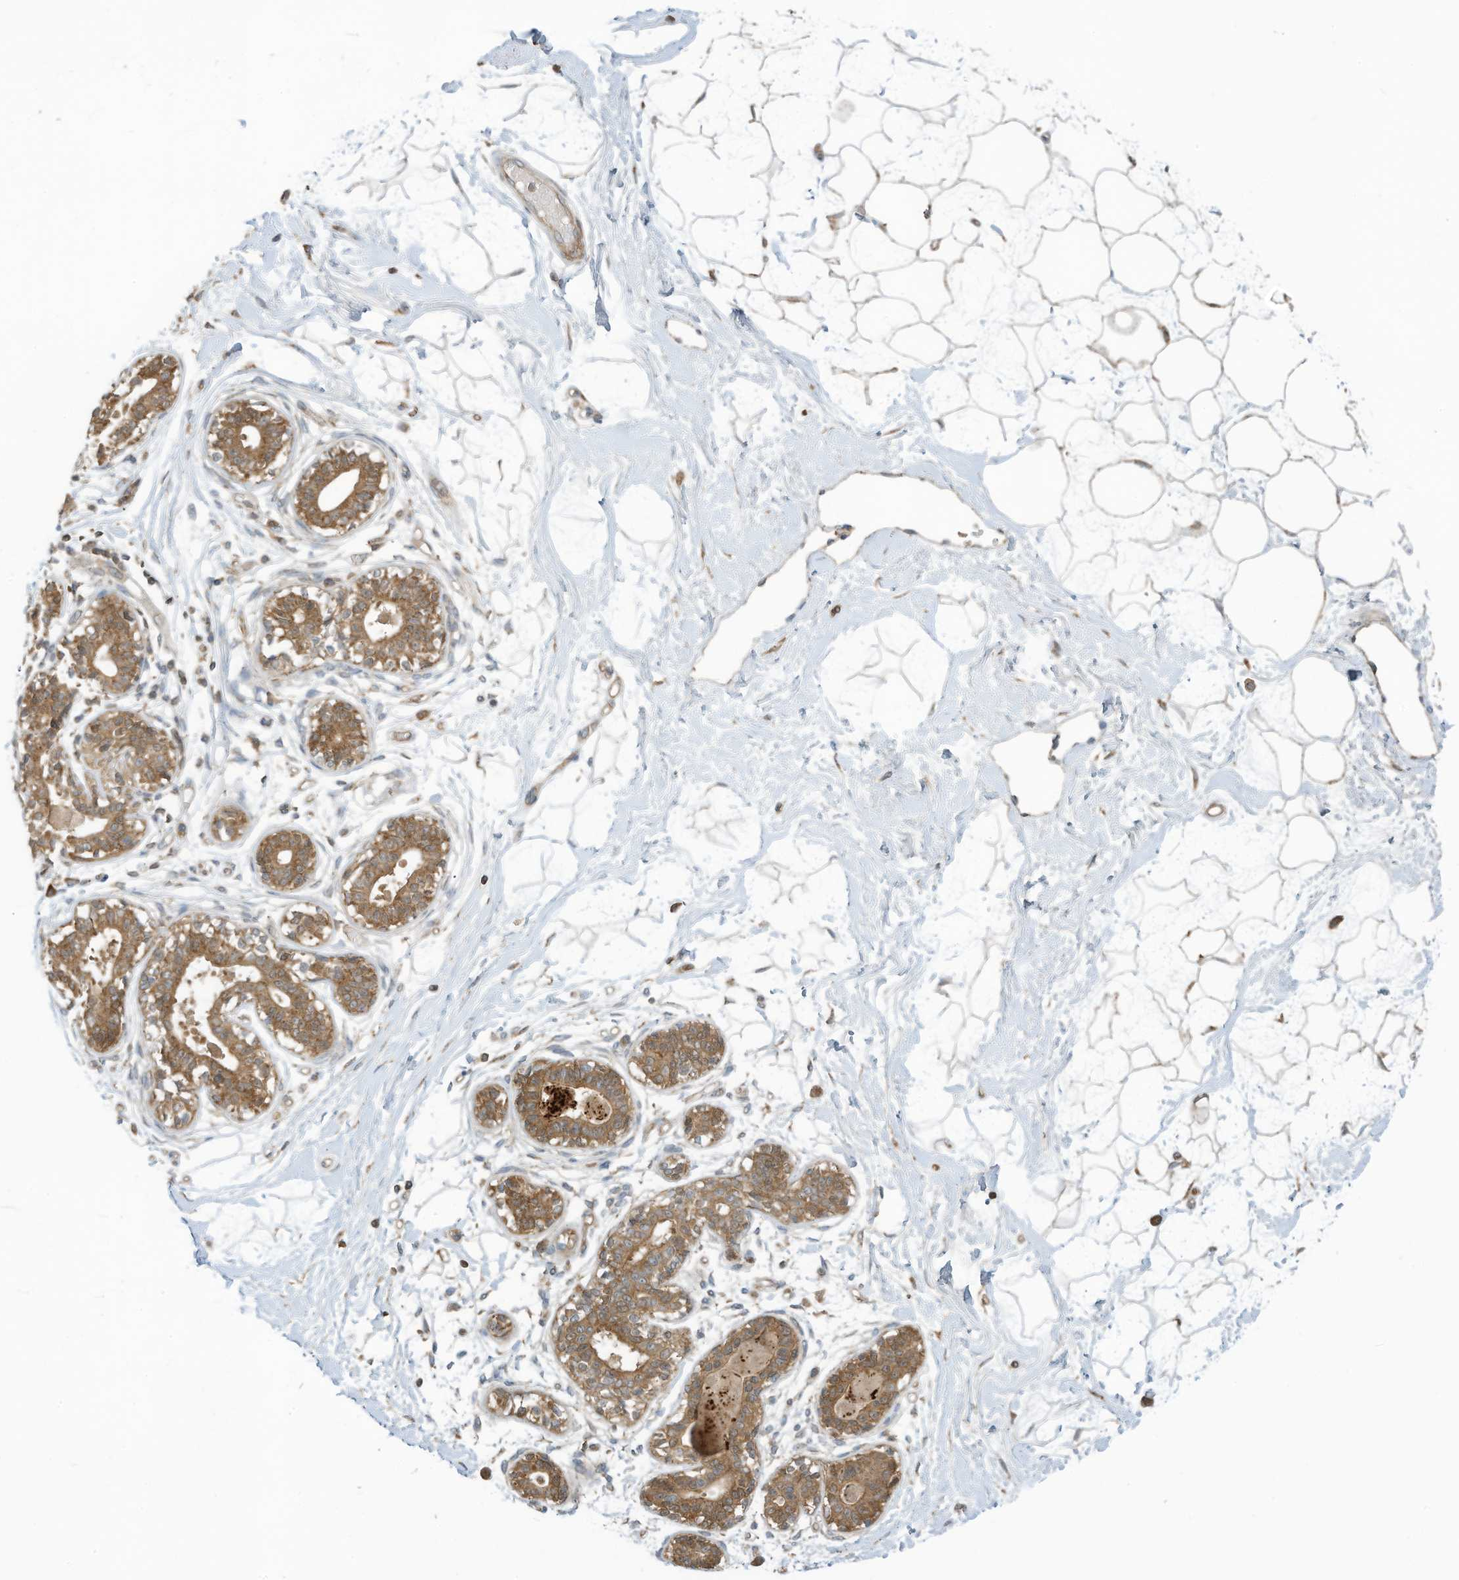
{"staining": {"intensity": "moderate", "quantity": "25%-75%", "location": "cytoplasmic/membranous"}, "tissue": "breast", "cell_type": "Adipocytes", "image_type": "normal", "snomed": [{"axis": "morphology", "description": "Normal tissue, NOS"}, {"axis": "topography", "description": "Breast"}], "caption": "High-power microscopy captured an immunohistochemistry photomicrograph of benign breast, revealing moderate cytoplasmic/membranous positivity in about 25%-75% of adipocytes. (Stains: DAB (3,3'-diaminobenzidine) in brown, nuclei in blue, Microscopy: brightfield microscopy at high magnification).", "gene": "SCGB1D2", "patient": {"sex": "female", "age": 45}}